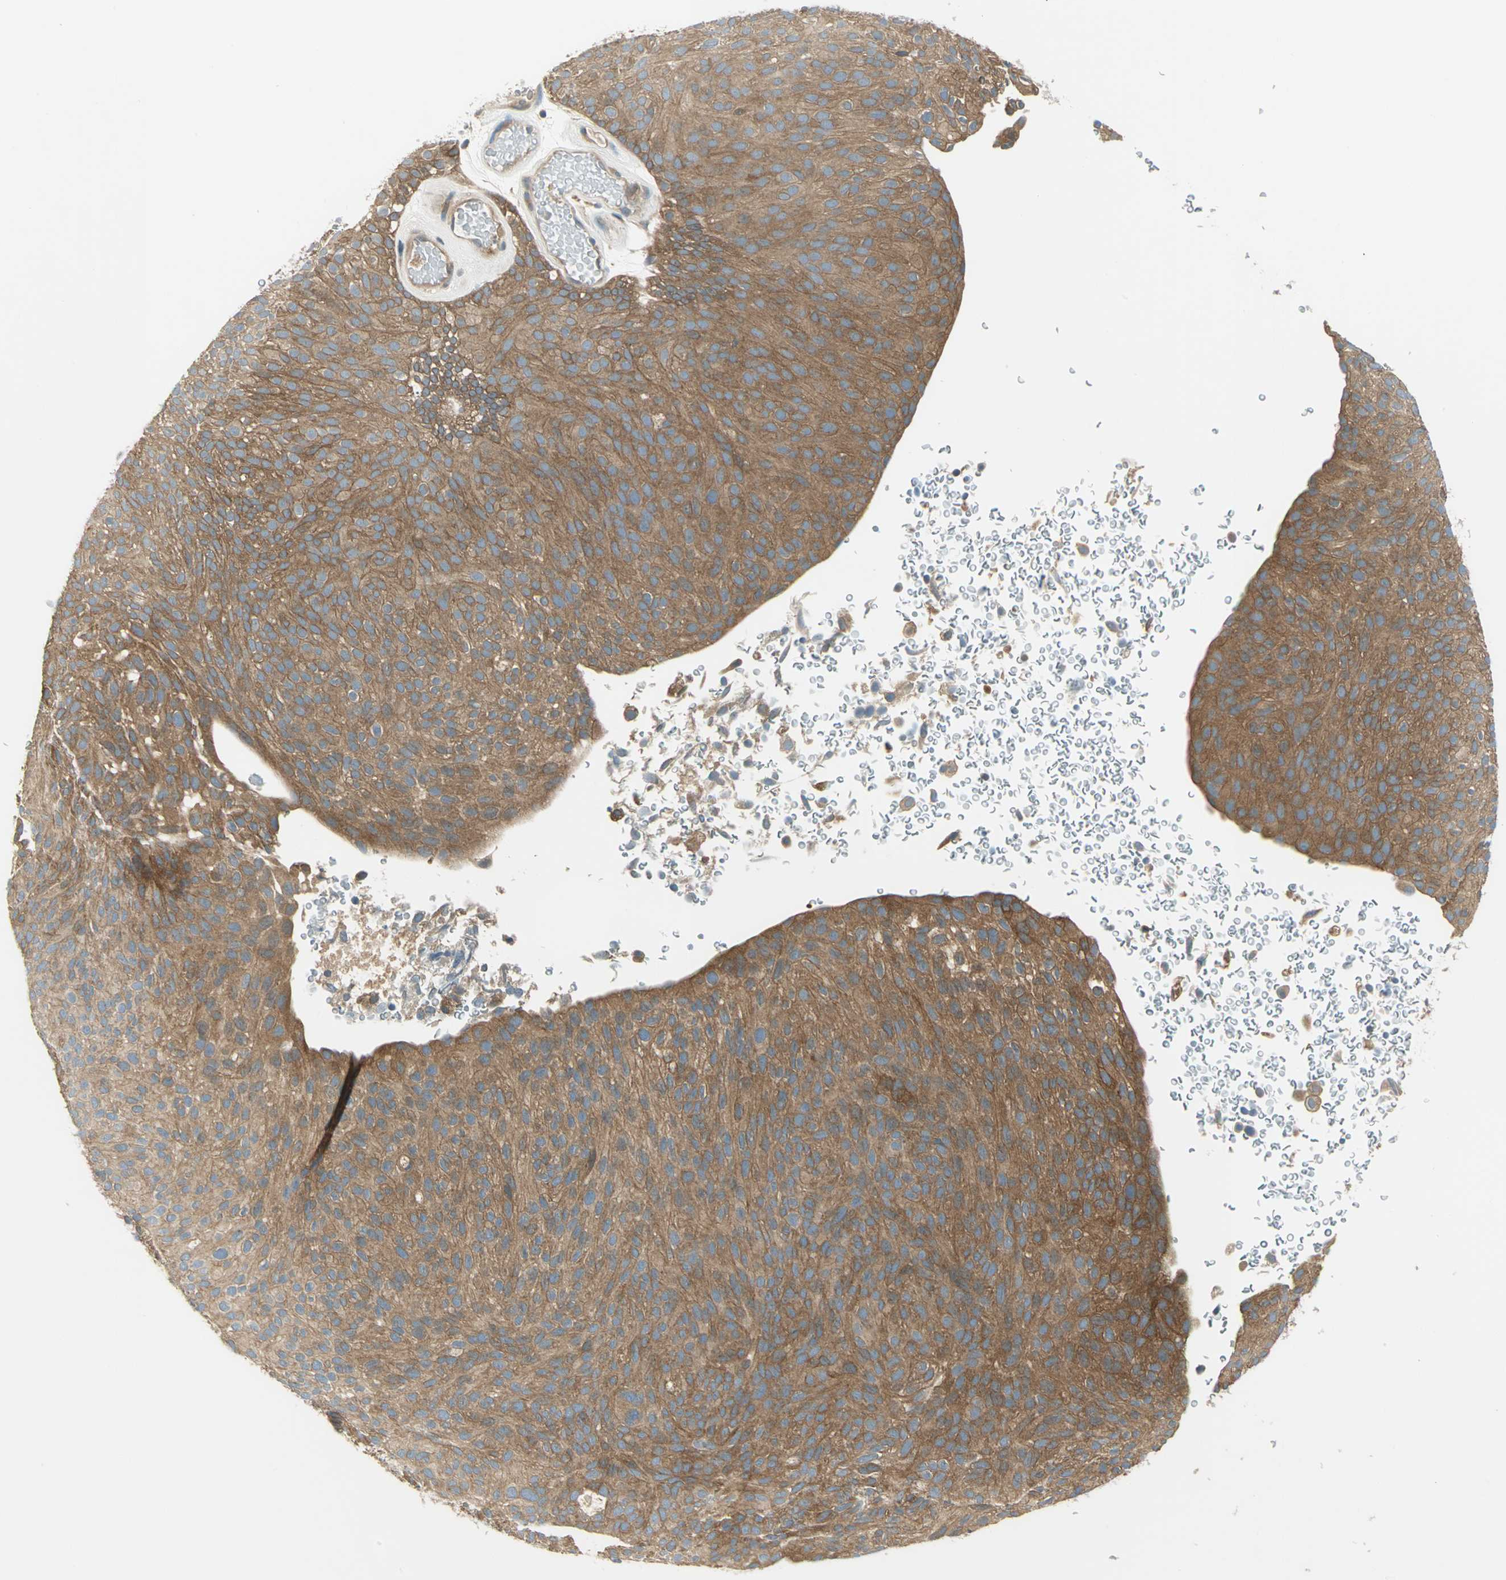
{"staining": {"intensity": "moderate", "quantity": ">75%", "location": "cytoplasmic/membranous"}, "tissue": "urothelial cancer", "cell_type": "Tumor cells", "image_type": "cancer", "snomed": [{"axis": "morphology", "description": "Urothelial carcinoma, Low grade"}, {"axis": "topography", "description": "Urinary bladder"}], "caption": "Immunohistochemical staining of human low-grade urothelial carcinoma demonstrates moderate cytoplasmic/membranous protein staining in approximately >75% of tumor cells. (brown staining indicates protein expression, while blue staining denotes nuclei).", "gene": "PRKAA1", "patient": {"sex": "male", "age": 78}}